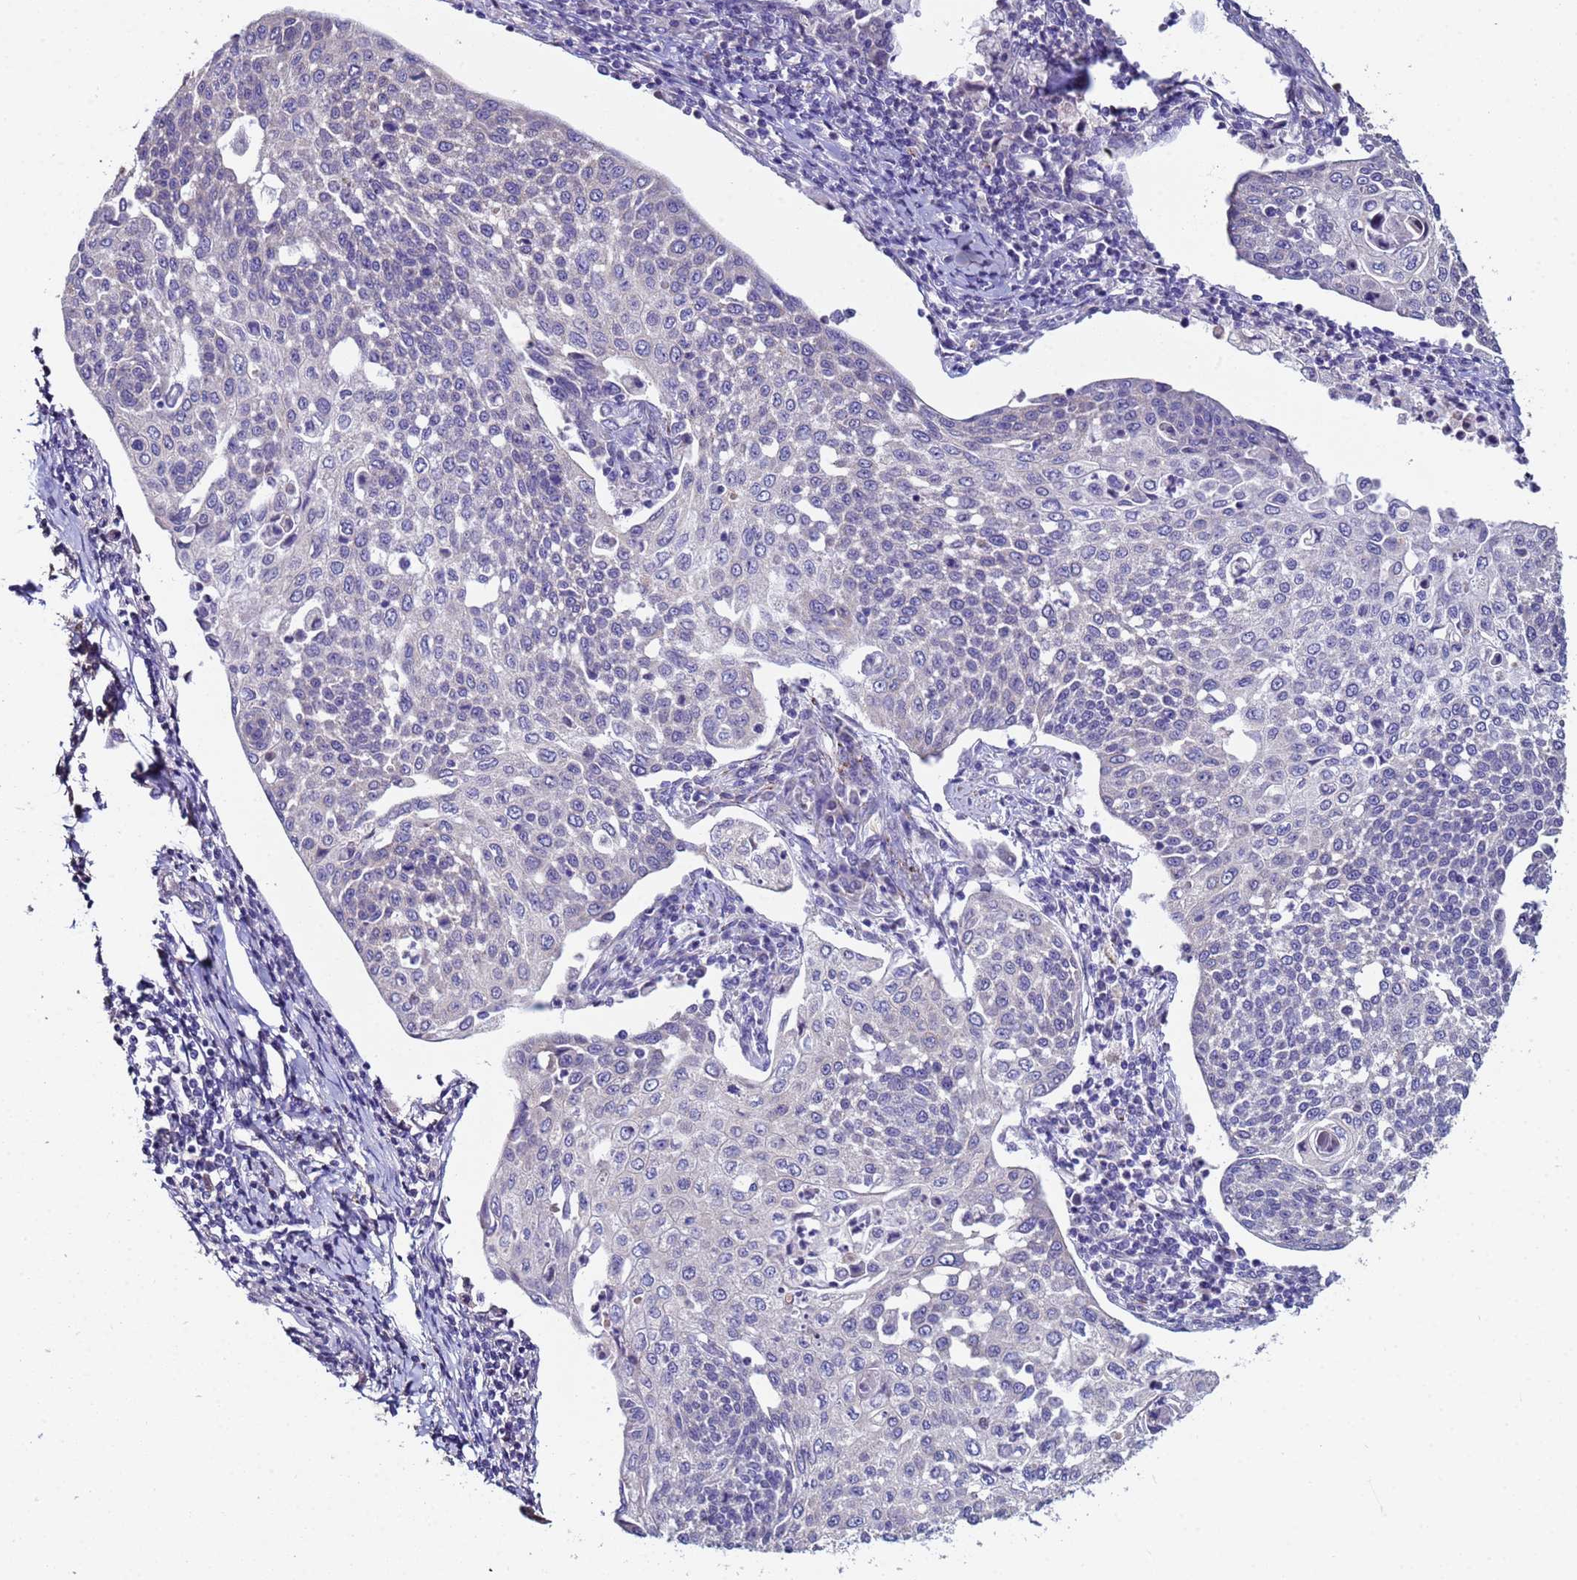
{"staining": {"intensity": "negative", "quantity": "none", "location": "none"}, "tissue": "cervical cancer", "cell_type": "Tumor cells", "image_type": "cancer", "snomed": [{"axis": "morphology", "description": "Squamous cell carcinoma, NOS"}, {"axis": "topography", "description": "Cervix"}], "caption": "Tumor cells show no significant protein positivity in squamous cell carcinoma (cervical).", "gene": "CLHC1", "patient": {"sex": "female", "age": 34}}